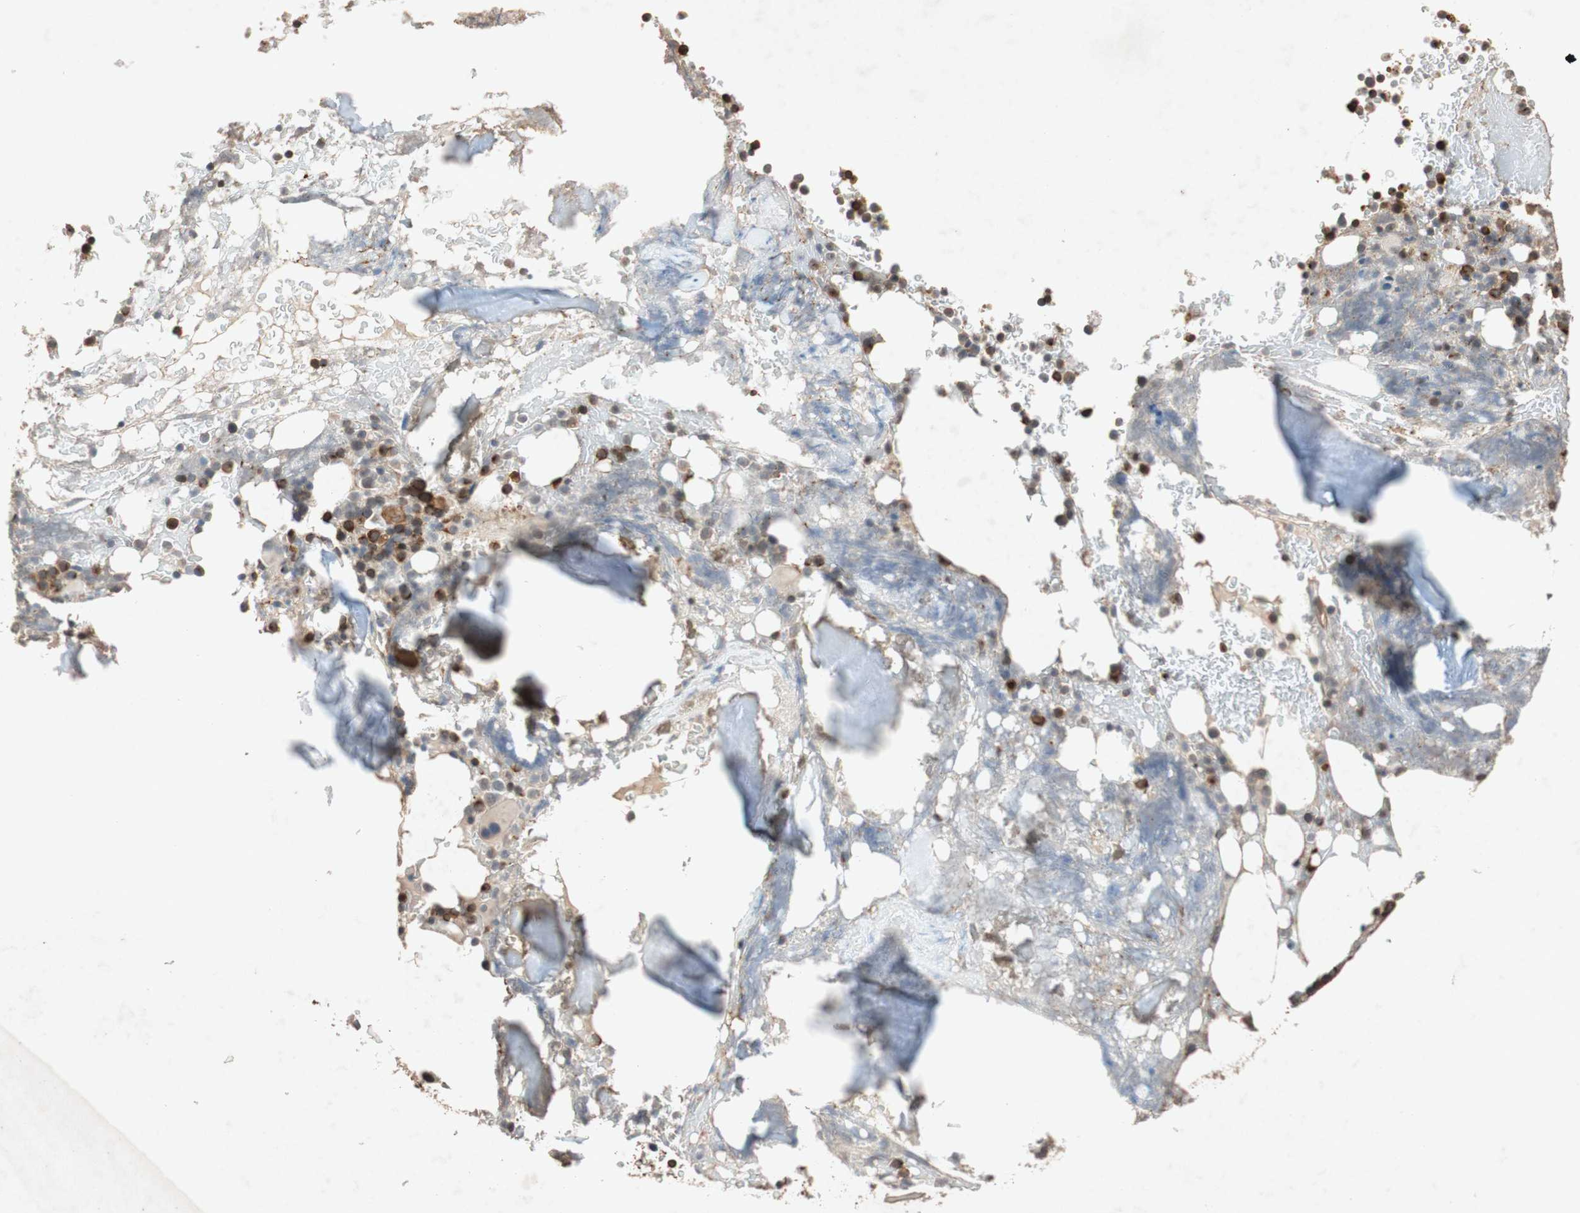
{"staining": {"intensity": "strong", "quantity": "25%-75%", "location": "cytoplasmic/membranous,nuclear"}, "tissue": "bone marrow", "cell_type": "Hematopoietic cells", "image_type": "normal", "snomed": [{"axis": "morphology", "description": "Normal tissue, NOS"}, {"axis": "topography", "description": "Bone marrow"}], "caption": "Immunohistochemical staining of benign bone marrow displays strong cytoplasmic/membranous,nuclear protein staining in approximately 25%-75% of hematopoietic cells.", "gene": "TUBB", "patient": {"sex": "female", "age": 66}}